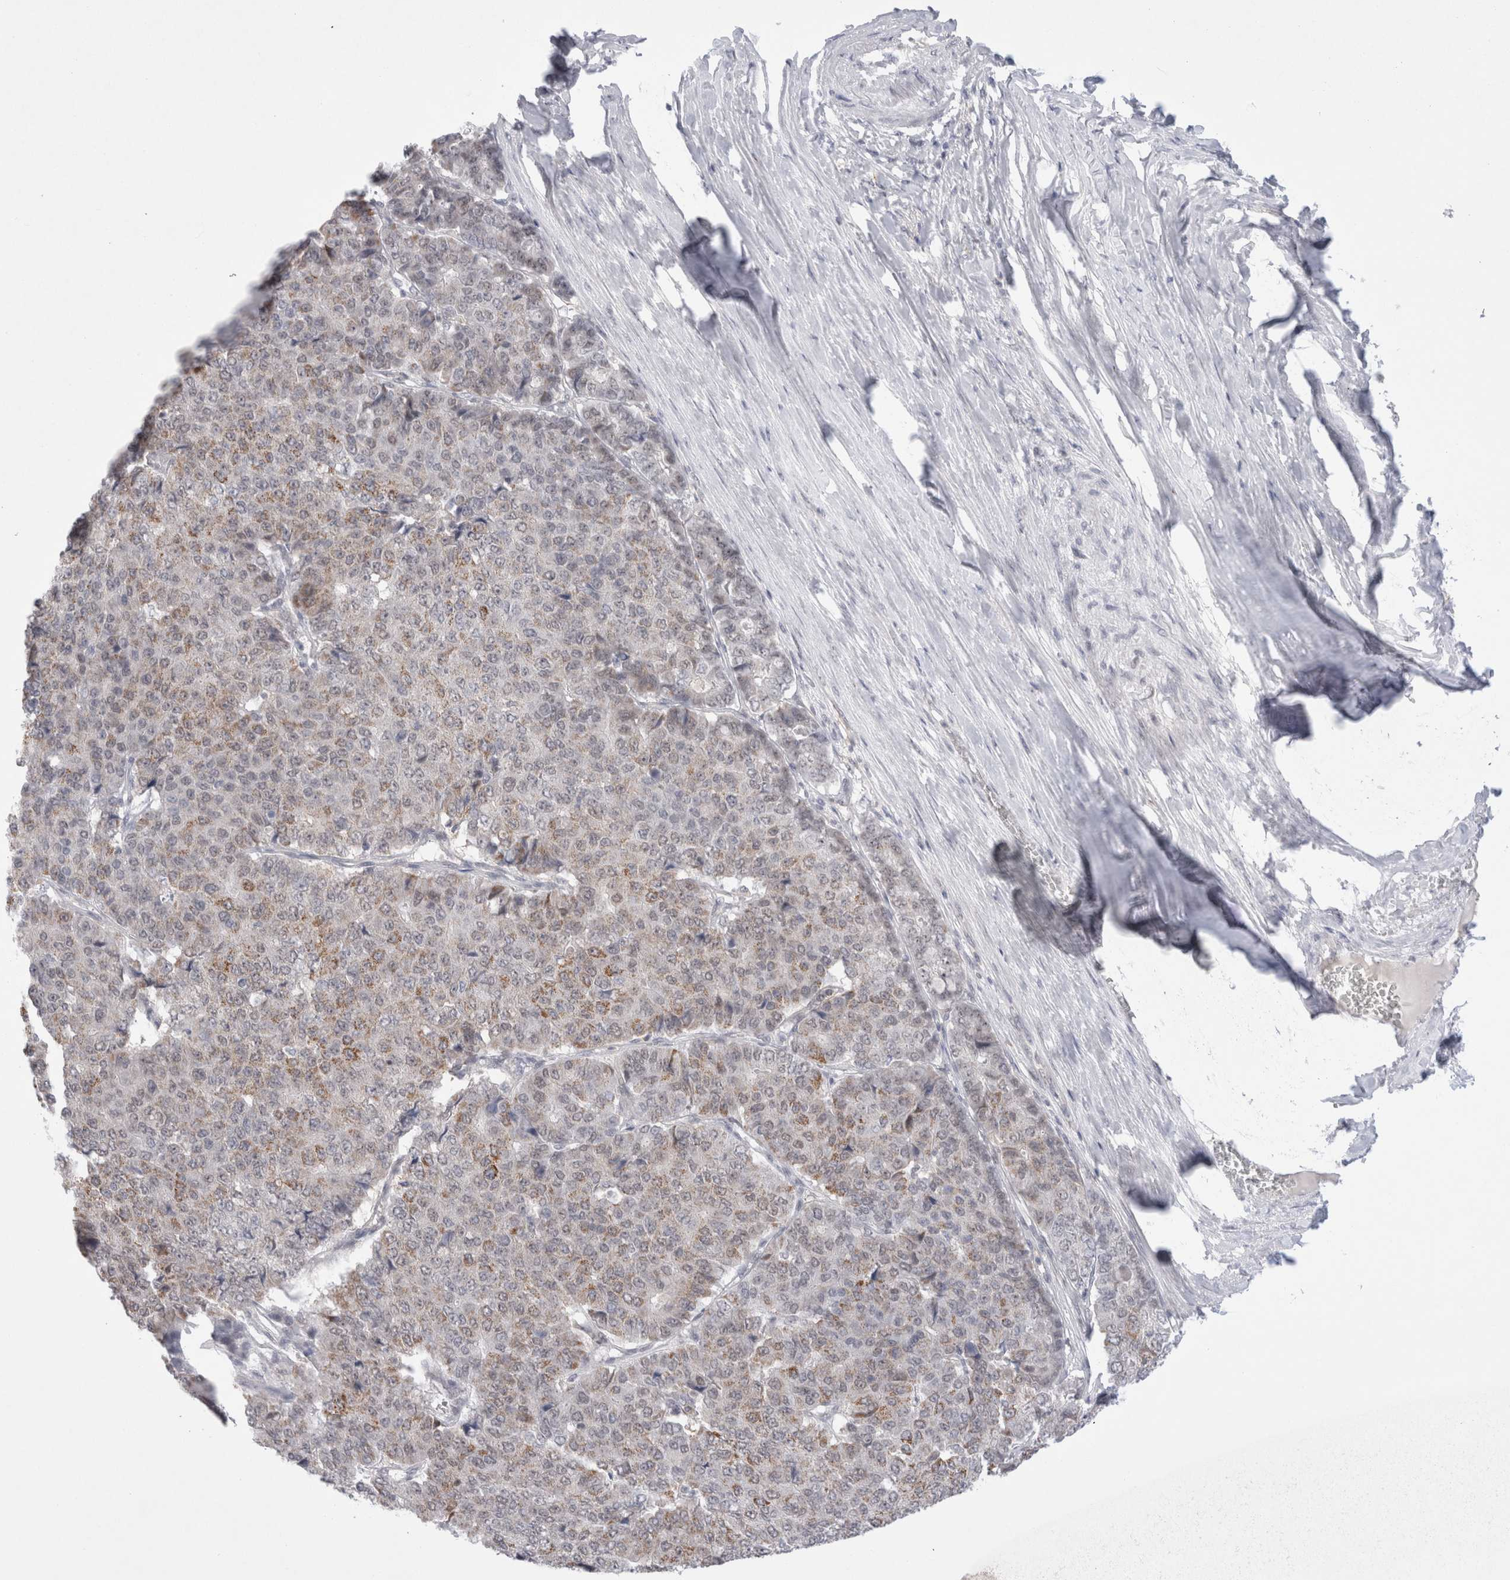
{"staining": {"intensity": "weak", "quantity": ">75%", "location": "cytoplasmic/membranous"}, "tissue": "pancreatic cancer", "cell_type": "Tumor cells", "image_type": "cancer", "snomed": [{"axis": "morphology", "description": "Adenocarcinoma, NOS"}, {"axis": "topography", "description": "Pancreas"}], "caption": "Pancreatic cancer (adenocarcinoma) tissue demonstrates weak cytoplasmic/membranous staining in about >75% of tumor cells, visualized by immunohistochemistry.", "gene": "CERS5", "patient": {"sex": "male", "age": 50}}